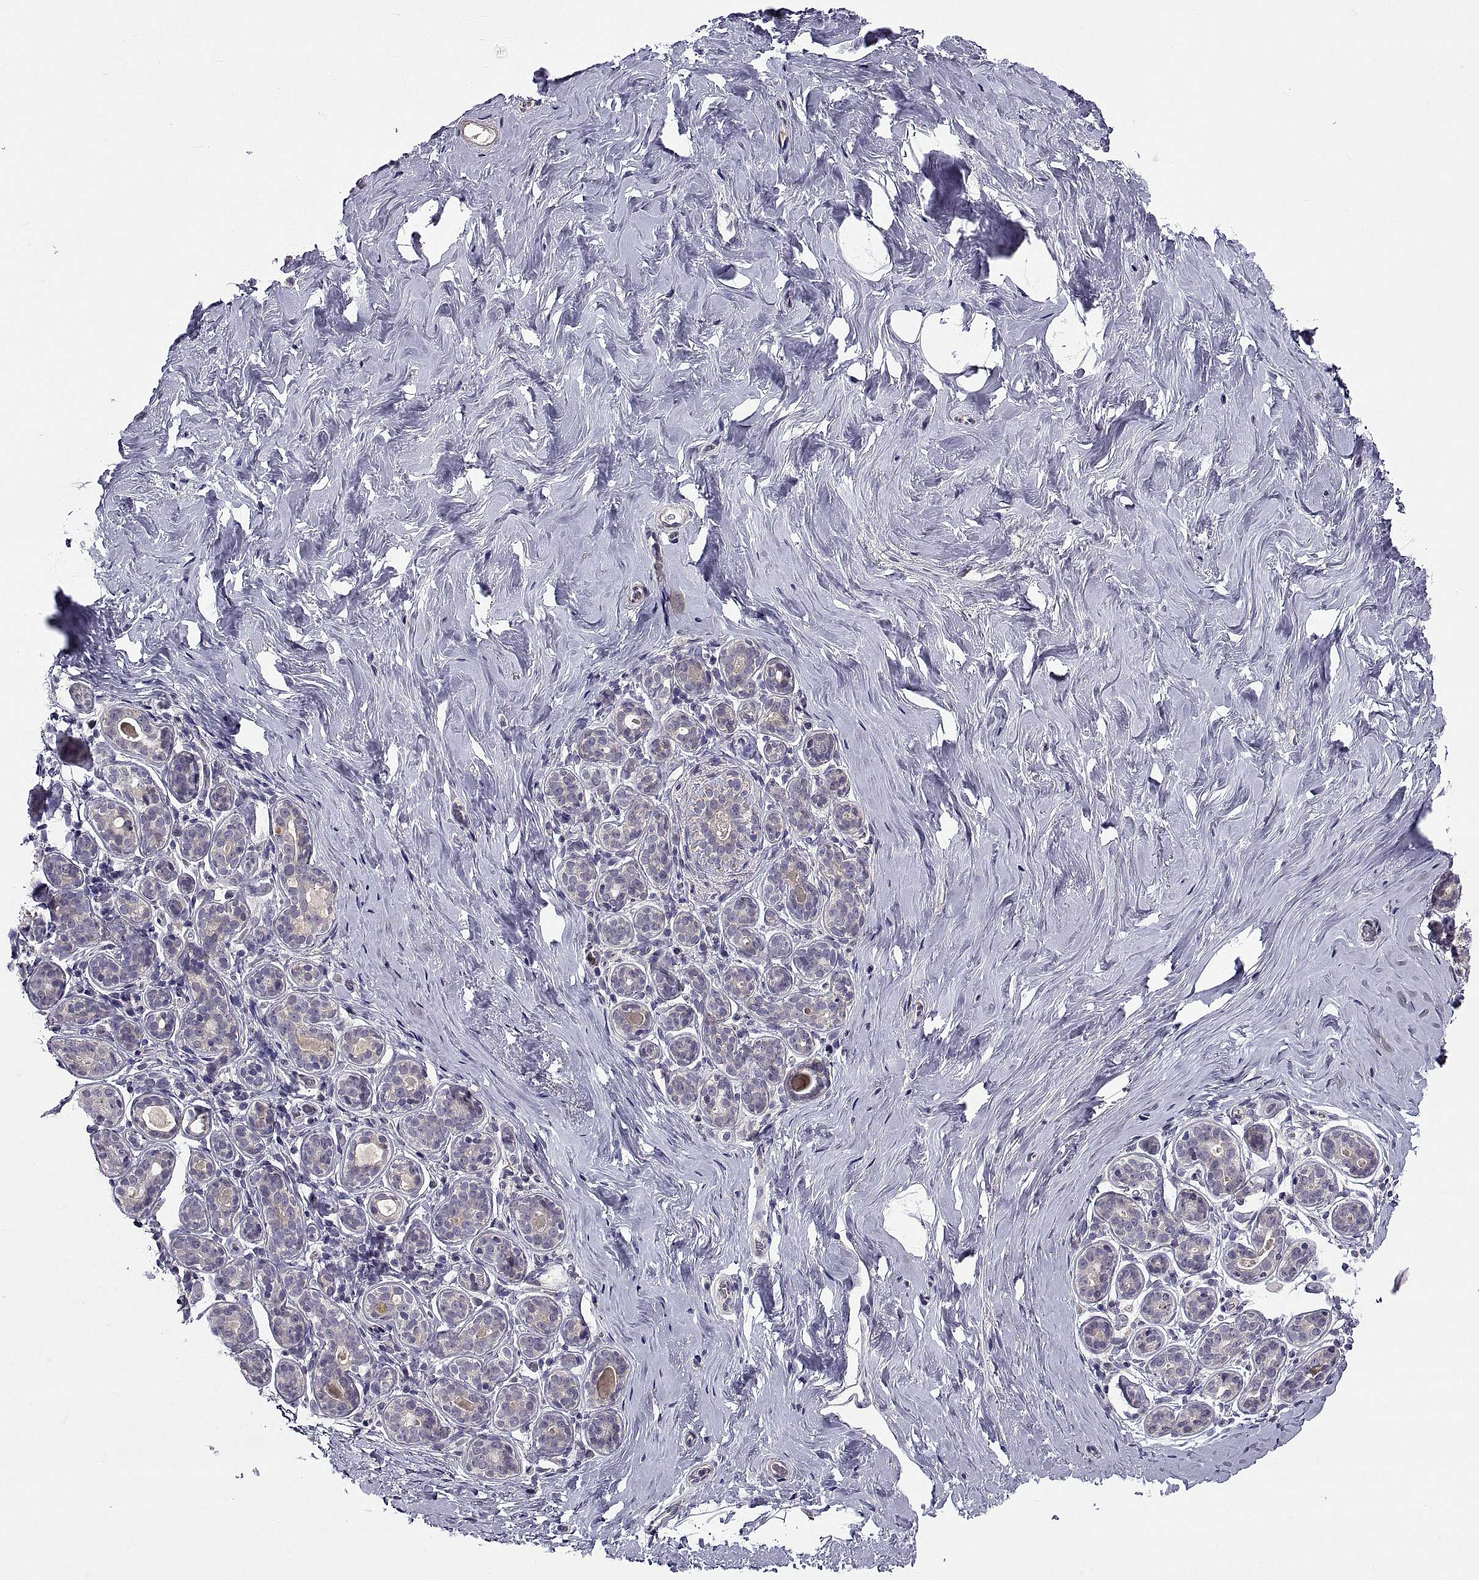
{"staining": {"intensity": "negative", "quantity": "none", "location": "none"}, "tissue": "breast", "cell_type": "Adipocytes", "image_type": "normal", "snomed": [{"axis": "morphology", "description": "Normal tissue, NOS"}, {"axis": "topography", "description": "Skin"}, {"axis": "topography", "description": "Breast"}], "caption": "Breast was stained to show a protein in brown. There is no significant expression in adipocytes.", "gene": "NPTX2", "patient": {"sex": "female", "age": 43}}